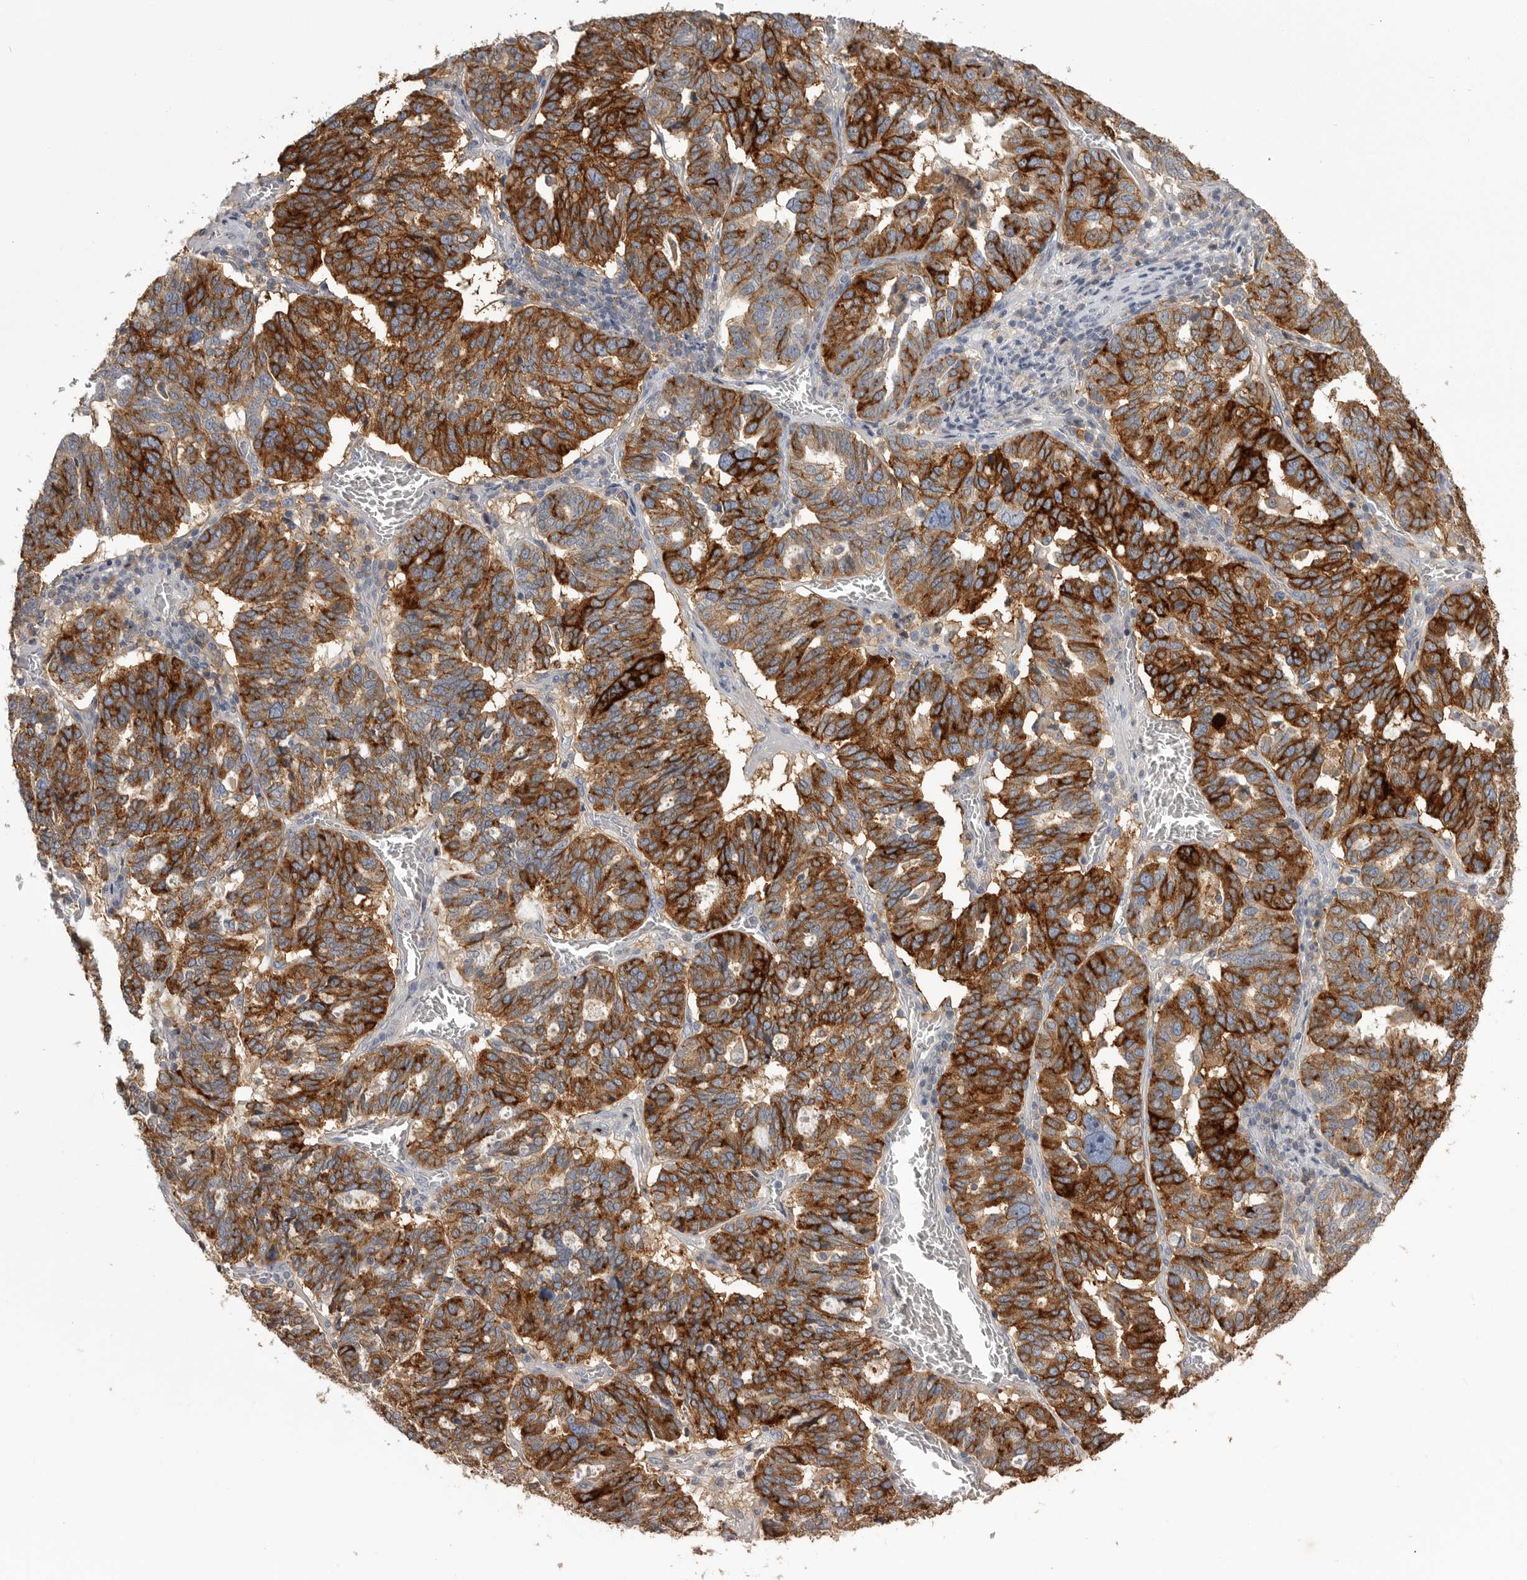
{"staining": {"intensity": "strong", "quantity": ">75%", "location": "cytoplasmic/membranous"}, "tissue": "ovarian cancer", "cell_type": "Tumor cells", "image_type": "cancer", "snomed": [{"axis": "morphology", "description": "Cystadenocarcinoma, serous, NOS"}, {"axis": "topography", "description": "Ovary"}], "caption": "Ovarian serous cystadenocarcinoma stained with DAB IHC displays high levels of strong cytoplasmic/membranous expression in approximately >75% of tumor cells.", "gene": "CMTM6", "patient": {"sex": "female", "age": 59}}